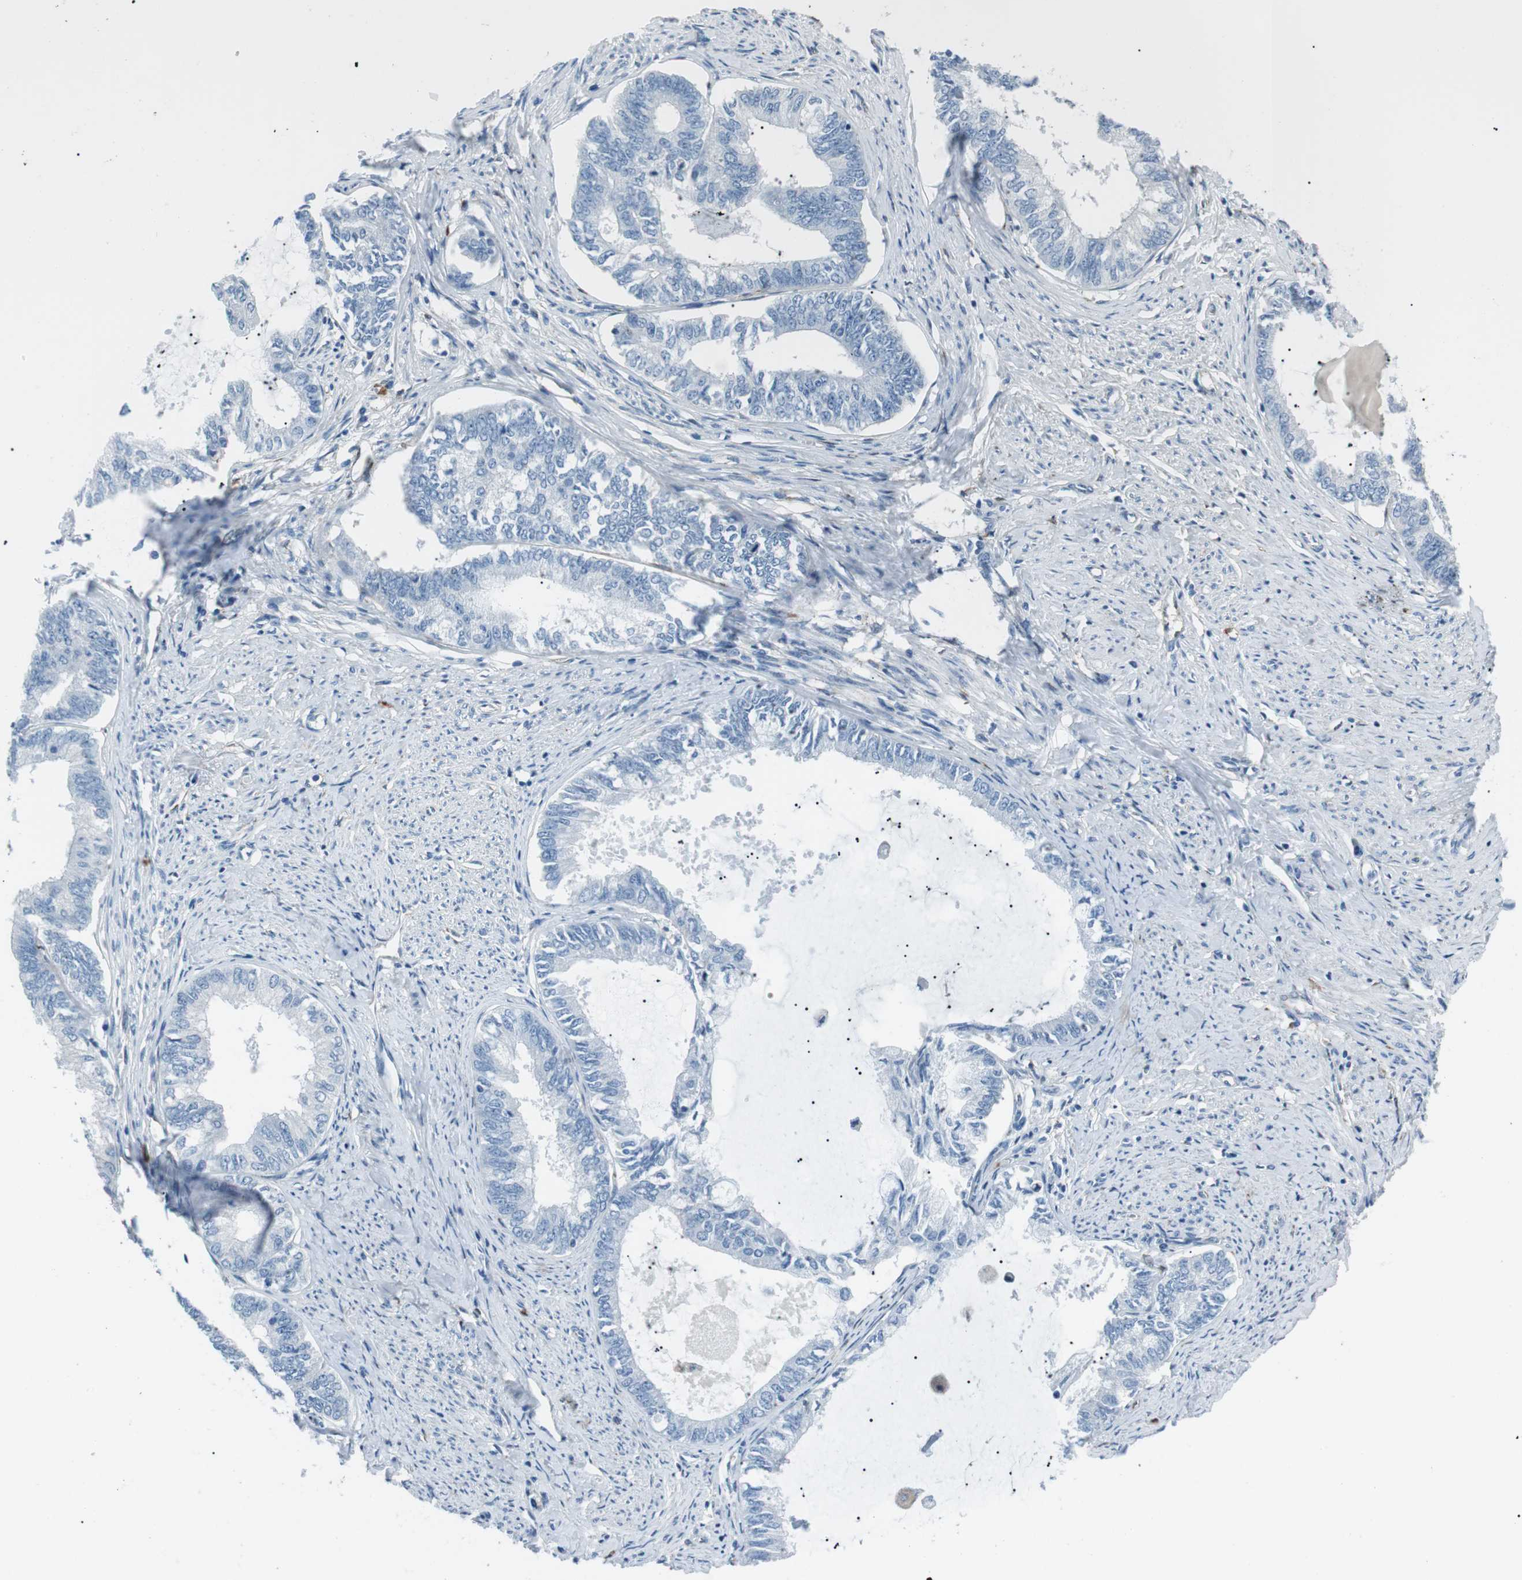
{"staining": {"intensity": "negative", "quantity": "none", "location": "none"}, "tissue": "endometrial cancer", "cell_type": "Tumor cells", "image_type": "cancer", "snomed": [{"axis": "morphology", "description": "Adenocarcinoma, NOS"}, {"axis": "topography", "description": "Endometrium"}], "caption": "DAB immunohistochemical staining of endometrial cancer (adenocarcinoma) displays no significant positivity in tumor cells.", "gene": "CSF2RA", "patient": {"sex": "female", "age": 86}}